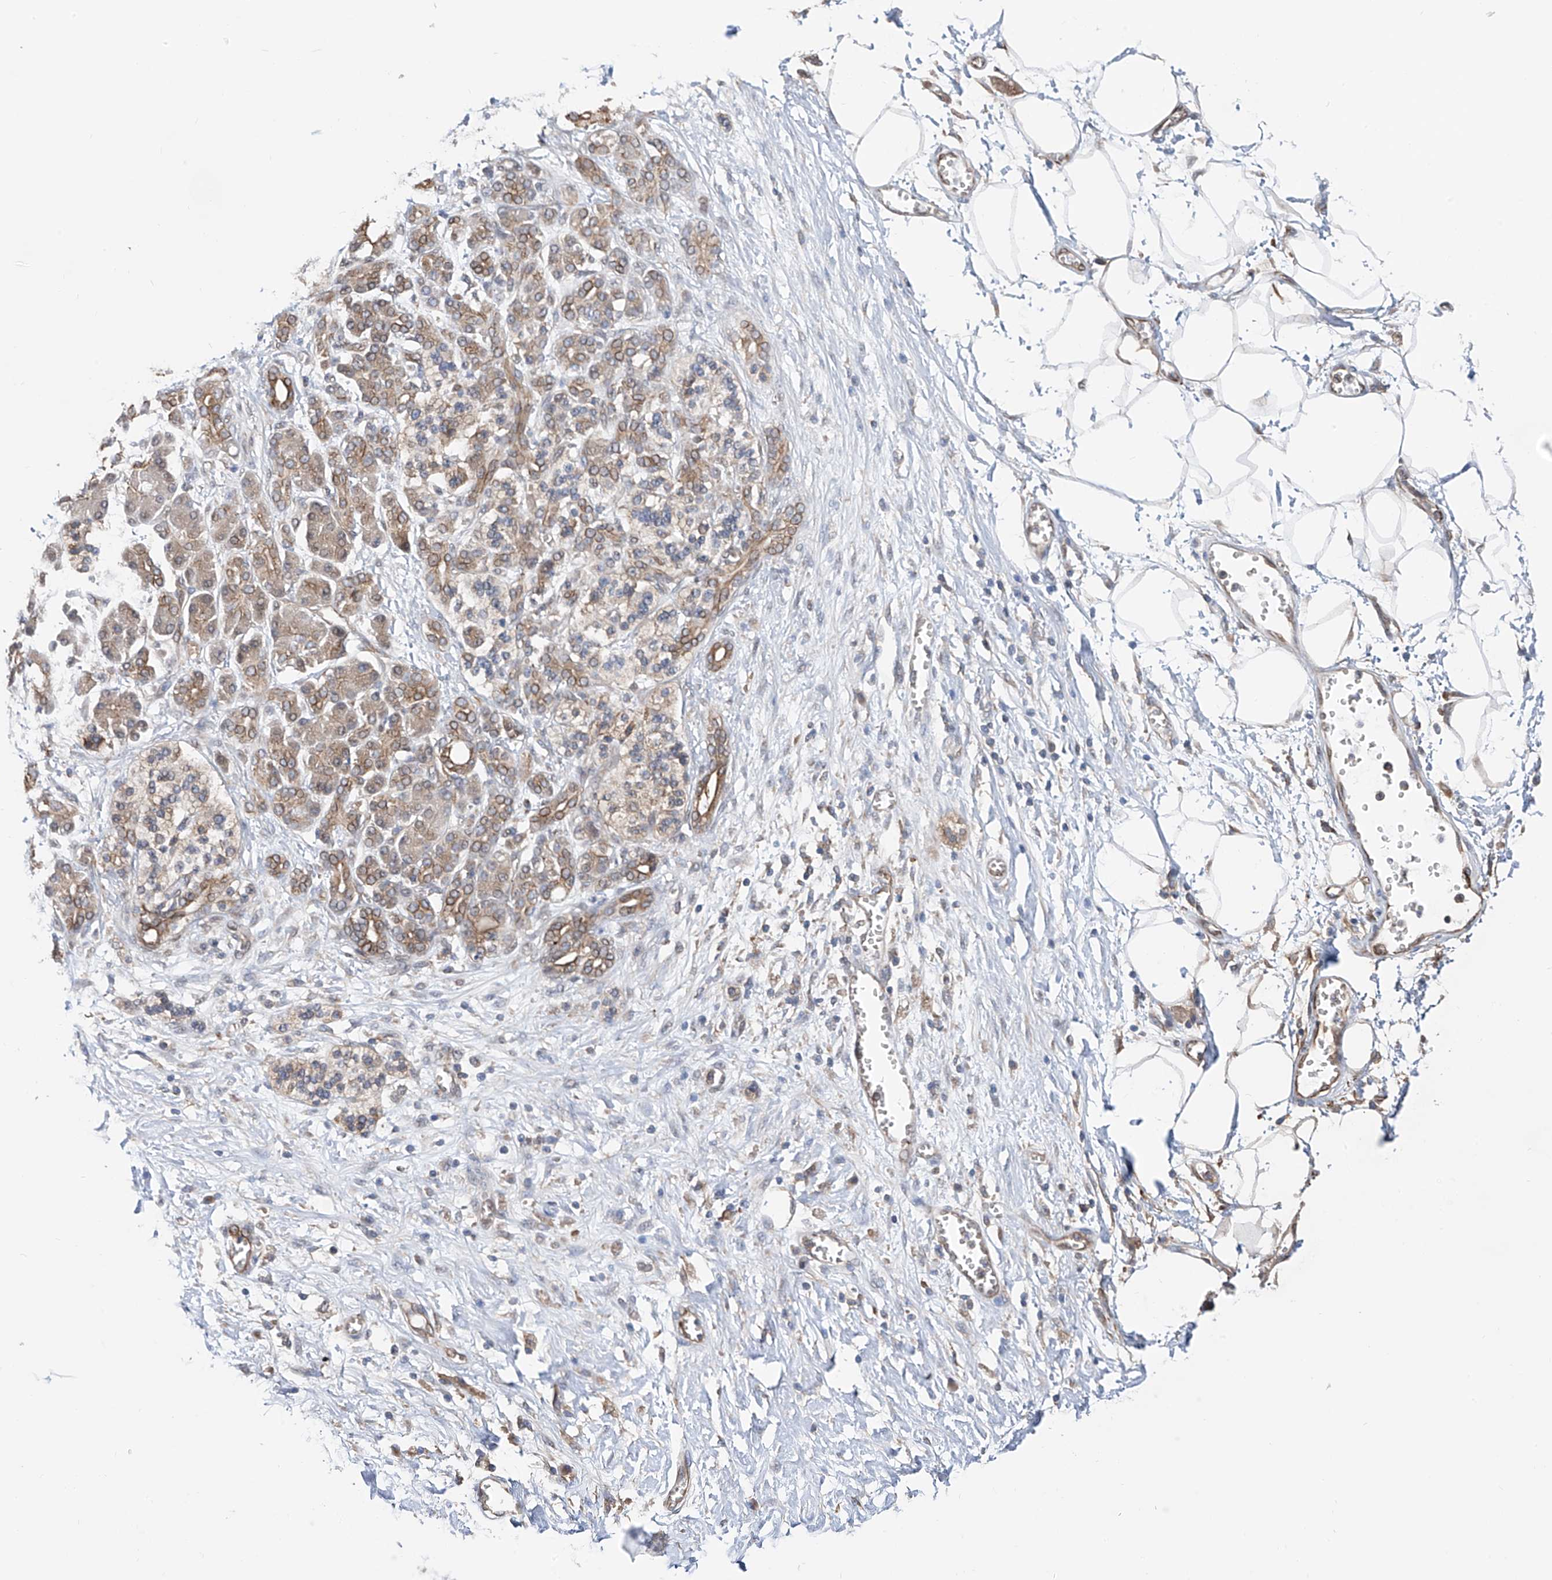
{"staining": {"intensity": "negative", "quantity": "none", "location": "none"}, "tissue": "adipose tissue", "cell_type": "Adipocytes", "image_type": "normal", "snomed": [{"axis": "morphology", "description": "Normal tissue, NOS"}, {"axis": "morphology", "description": "Adenocarcinoma, NOS"}, {"axis": "topography", "description": "Pancreas"}, {"axis": "topography", "description": "Peripheral nerve tissue"}], "caption": "IHC of normal human adipose tissue shows no positivity in adipocytes. (DAB IHC, high magnification).", "gene": "CHPF", "patient": {"sex": "male", "age": 59}}